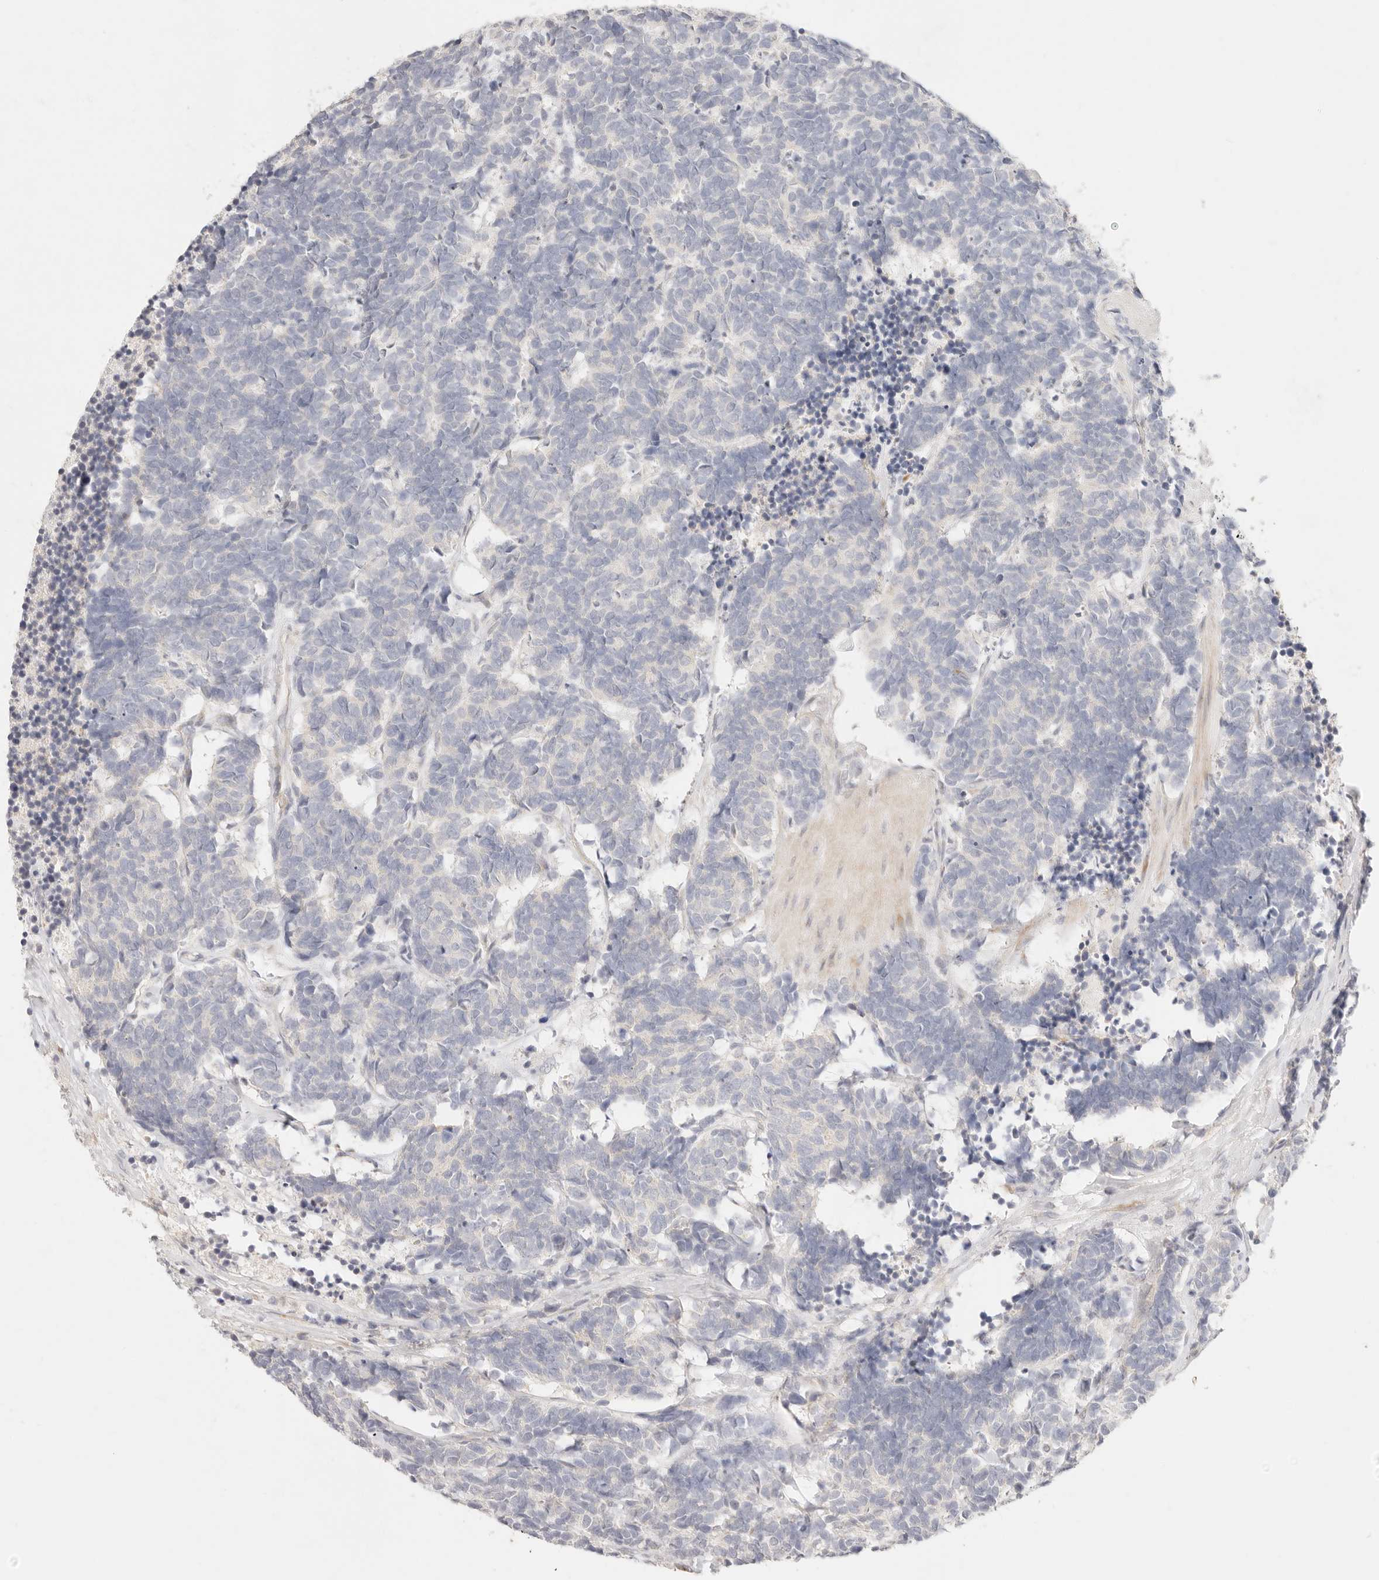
{"staining": {"intensity": "negative", "quantity": "none", "location": "none"}, "tissue": "carcinoid", "cell_type": "Tumor cells", "image_type": "cancer", "snomed": [{"axis": "morphology", "description": "Carcinoma, NOS"}, {"axis": "morphology", "description": "Carcinoid, malignant, NOS"}, {"axis": "topography", "description": "Urinary bladder"}], "caption": "An immunohistochemistry photomicrograph of carcinoid is shown. There is no staining in tumor cells of carcinoid.", "gene": "GPR156", "patient": {"sex": "male", "age": 57}}